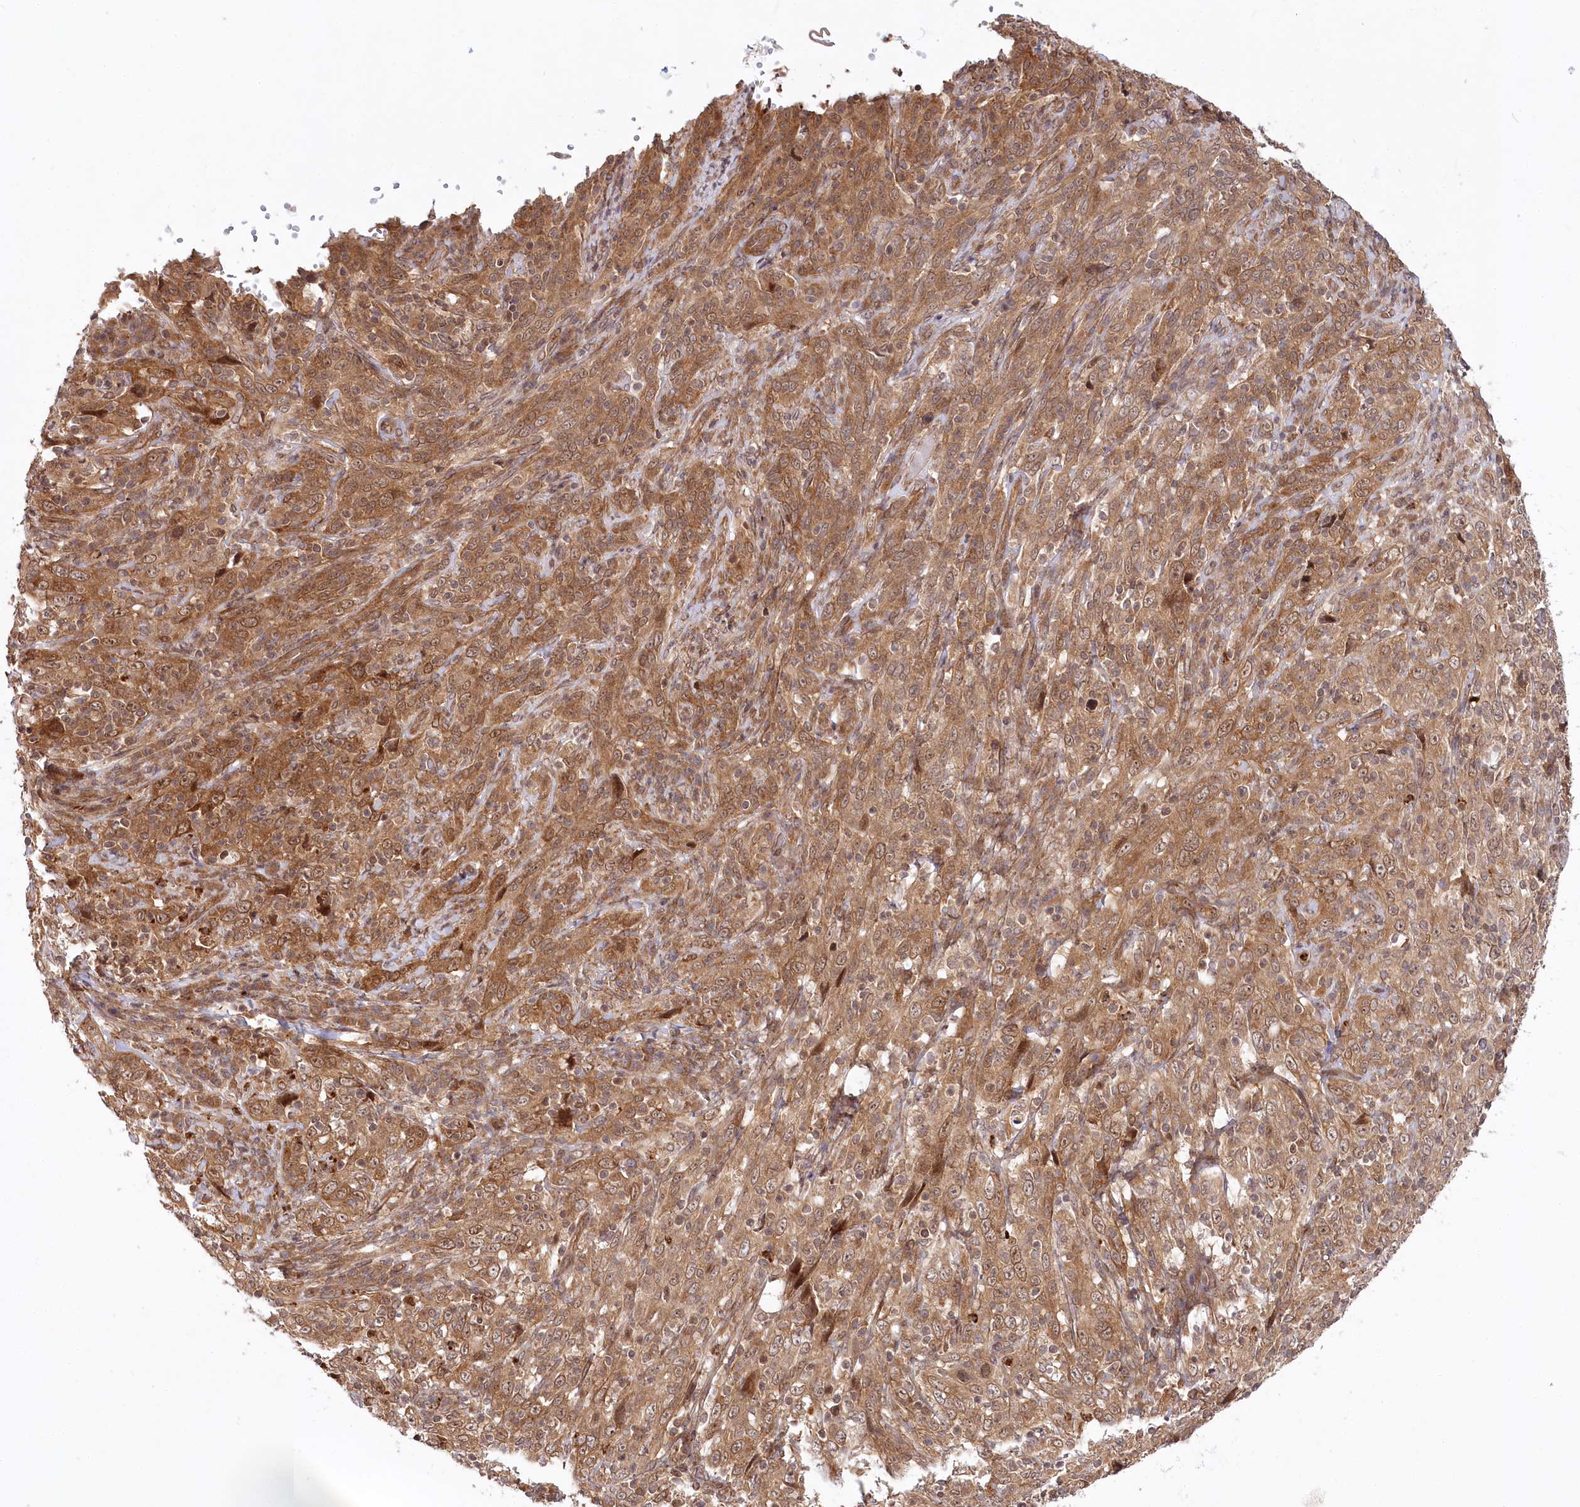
{"staining": {"intensity": "moderate", "quantity": ">75%", "location": "cytoplasmic/membranous,nuclear"}, "tissue": "cervical cancer", "cell_type": "Tumor cells", "image_type": "cancer", "snomed": [{"axis": "morphology", "description": "Squamous cell carcinoma, NOS"}, {"axis": "topography", "description": "Cervix"}], "caption": "High-power microscopy captured an immunohistochemistry (IHC) photomicrograph of cervical cancer, revealing moderate cytoplasmic/membranous and nuclear staining in approximately >75% of tumor cells. The staining is performed using DAB (3,3'-diaminobenzidine) brown chromogen to label protein expression. The nuclei are counter-stained blue using hematoxylin.", "gene": "CEP70", "patient": {"sex": "female", "age": 46}}